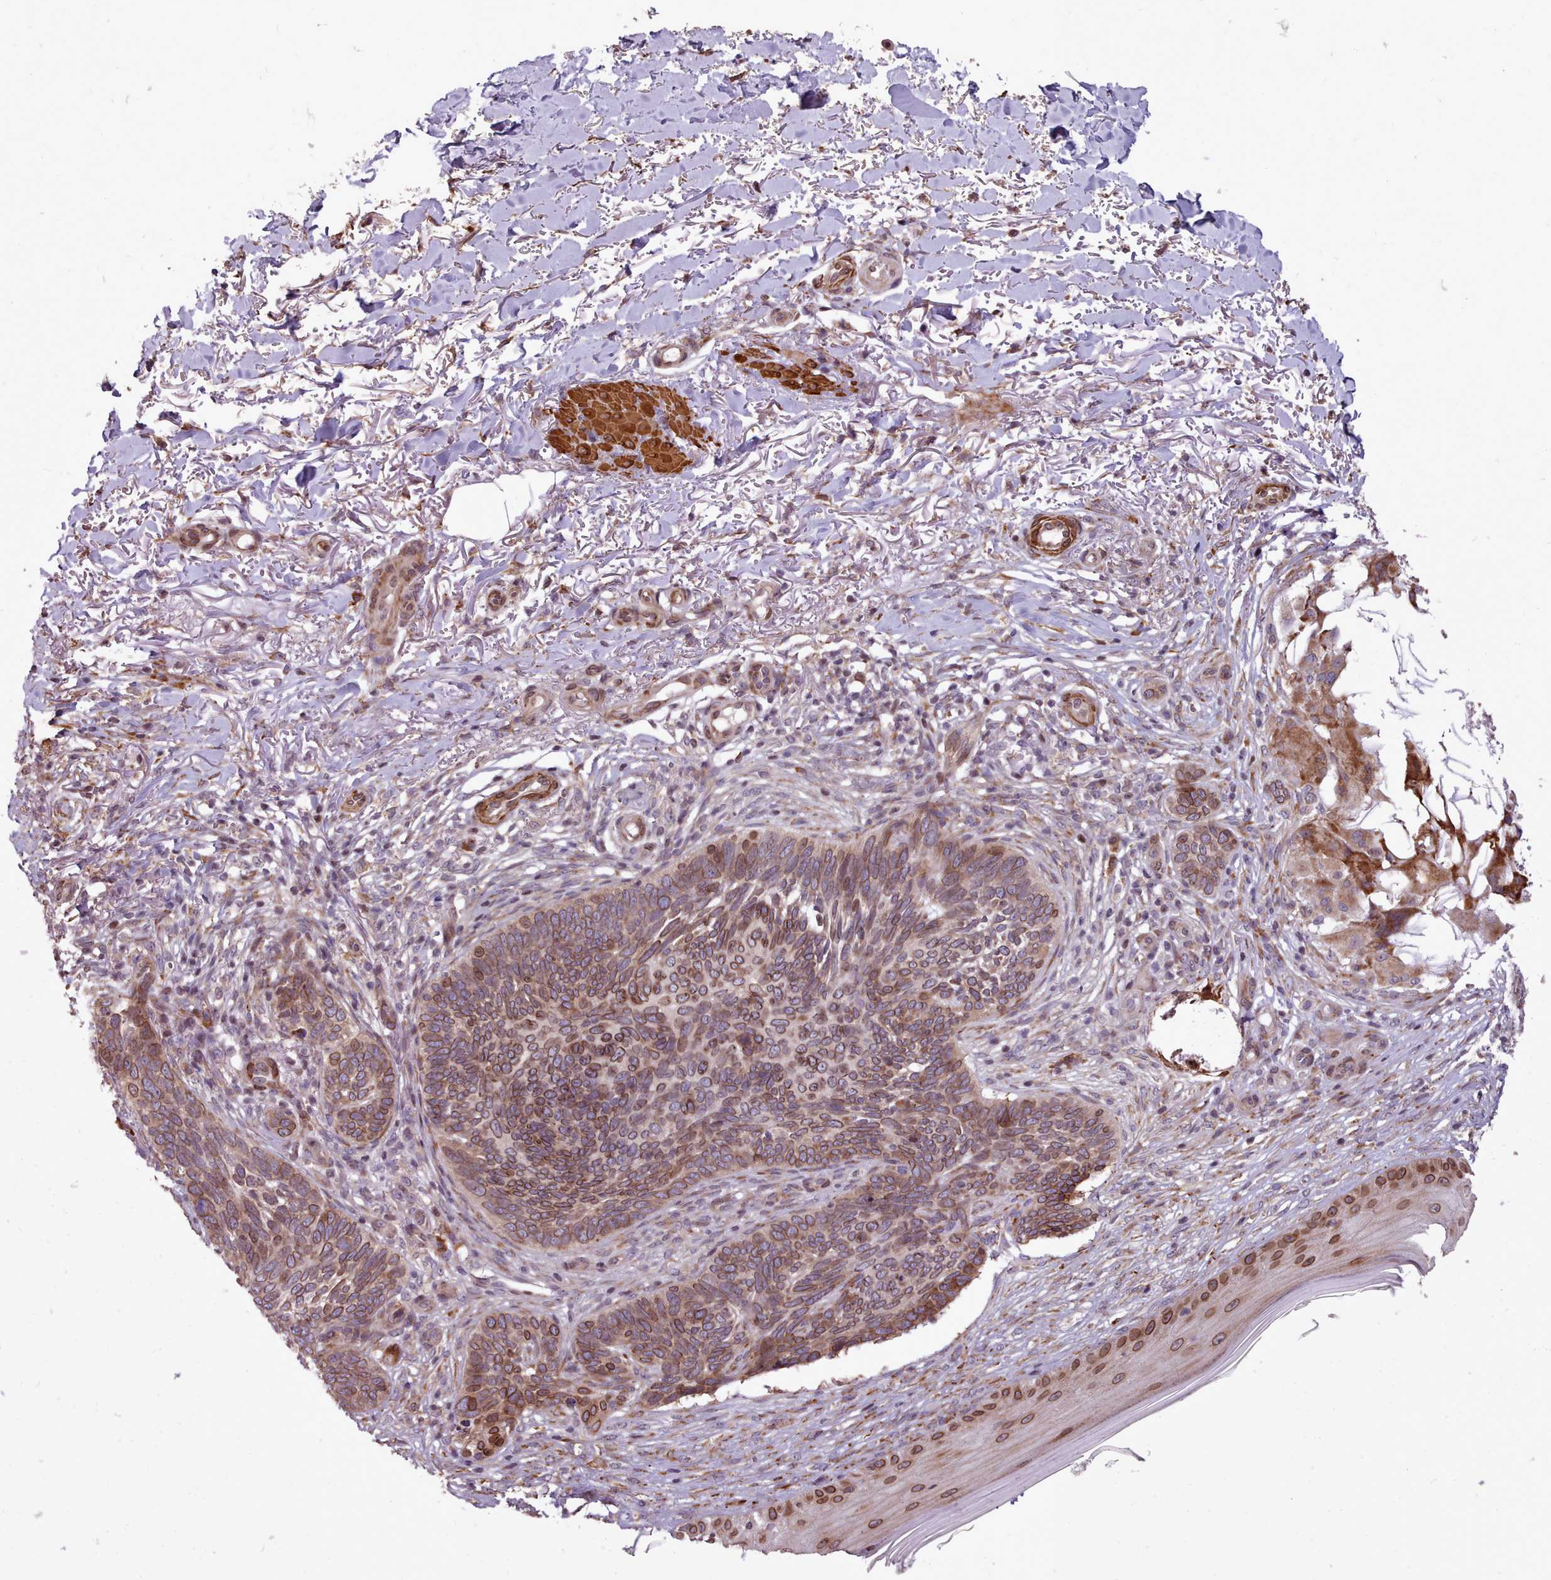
{"staining": {"intensity": "moderate", "quantity": ">75%", "location": "cytoplasmic/membranous"}, "tissue": "skin cancer", "cell_type": "Tumor cells", "image_type": "cancer", "snomed": [{"axis": "morphology", "description": "Normal tissue, NOS"}, {"axis": "morphology", "description": "Basal cell carcinoma"}, {"axis": "topography", "description": "Skin"}], "caption": "Human skin cancer stained with a protein marker displays moderate staining in tumor cells.", "gene": "CABP1", "patient": {"sex": "female", "age": 67}}